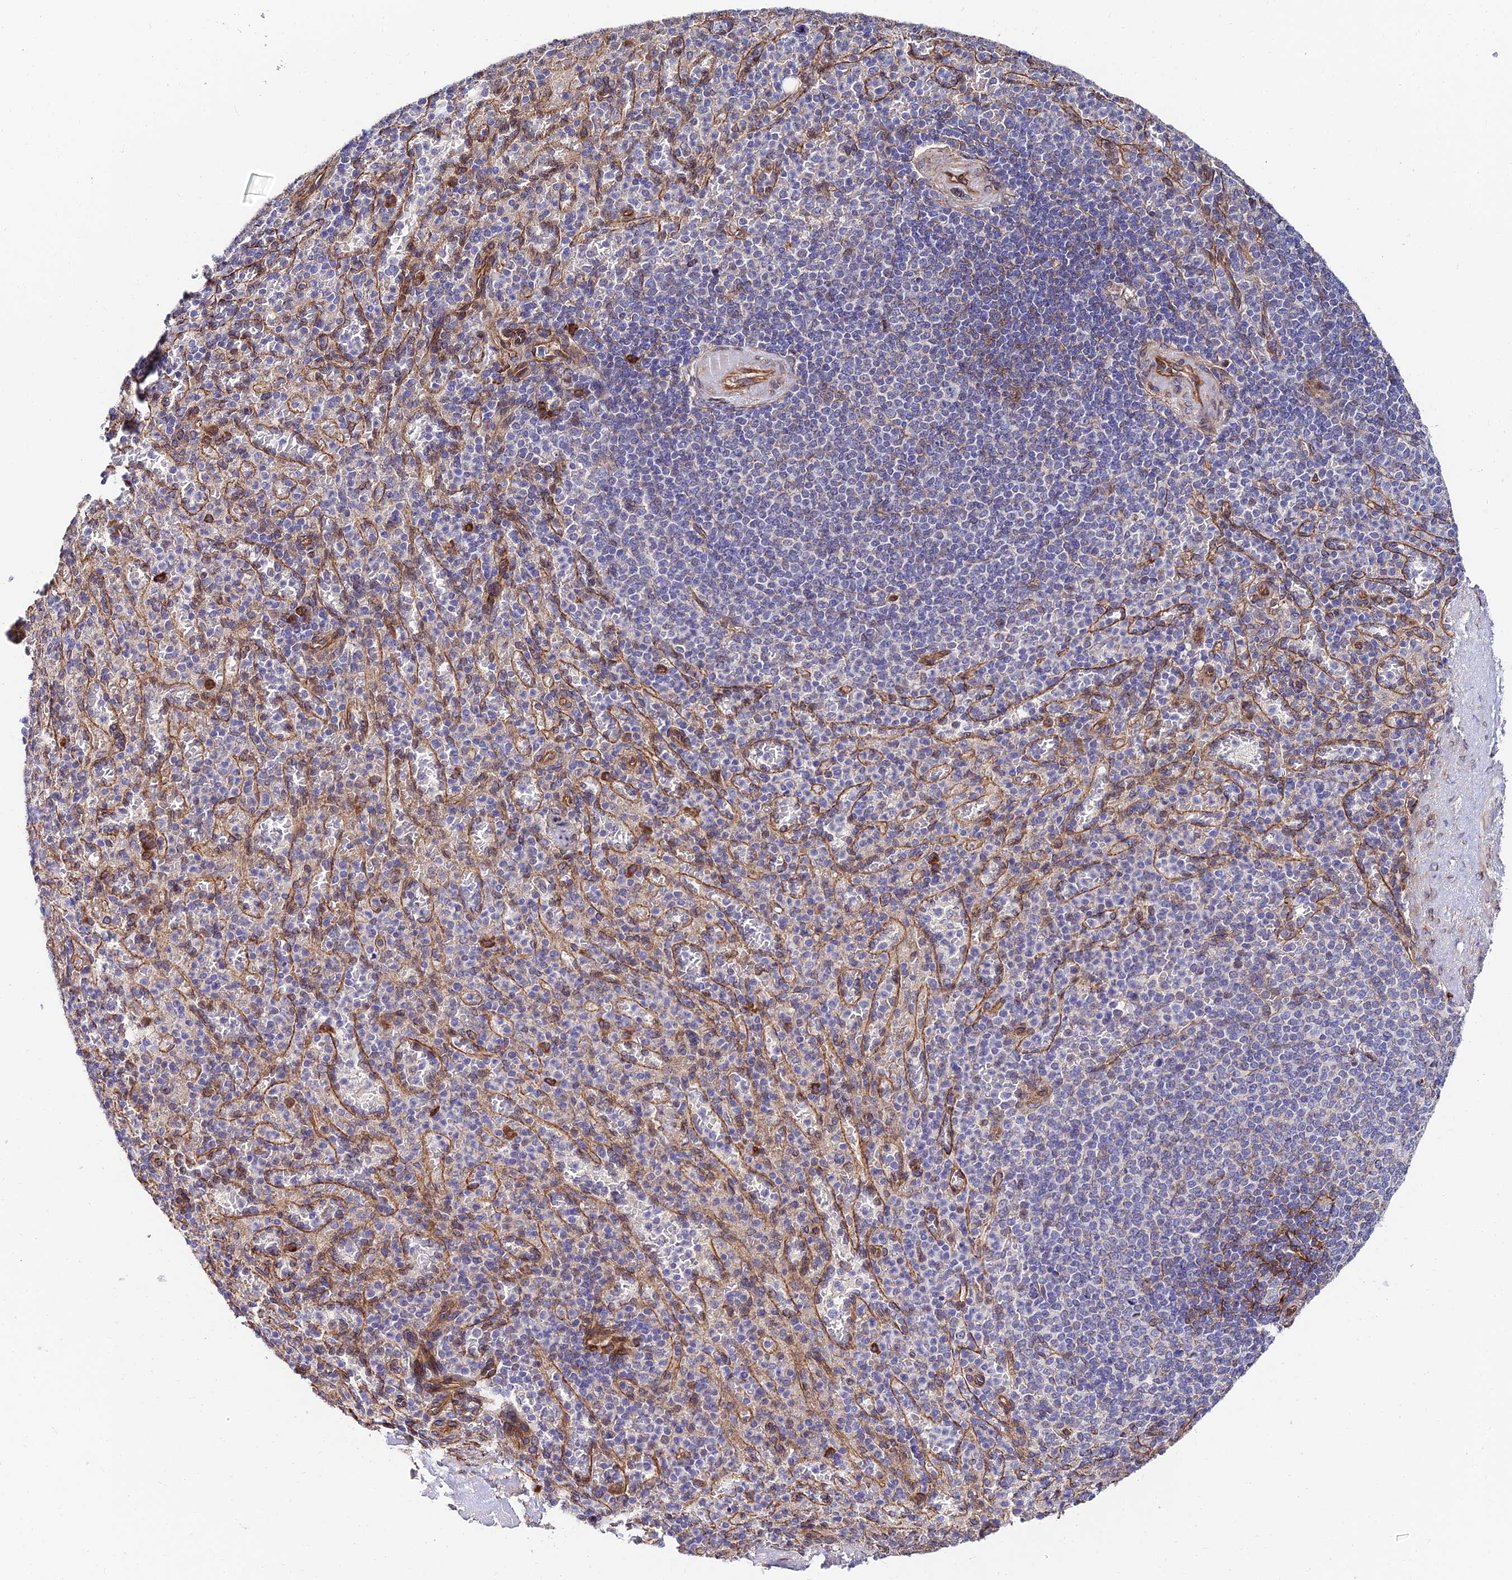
{"staining": {"intensity": "negative", "quantity": "none", "location": "none"}, "tissue": "spleen", "cell_type": "Cells in red pulp", "image_type": "normal", "snomed": [{"axis": "morphology", "description": "Normal tissue, NOS"}, {"axis": "topography", "description": "Spleen"}], "caption": "An image of spleen stained for a protein exhibits no brown staining in cells in red pulp.", "gene": "EXOC3L4", "patient": {"sex": "female", "age": 74}}